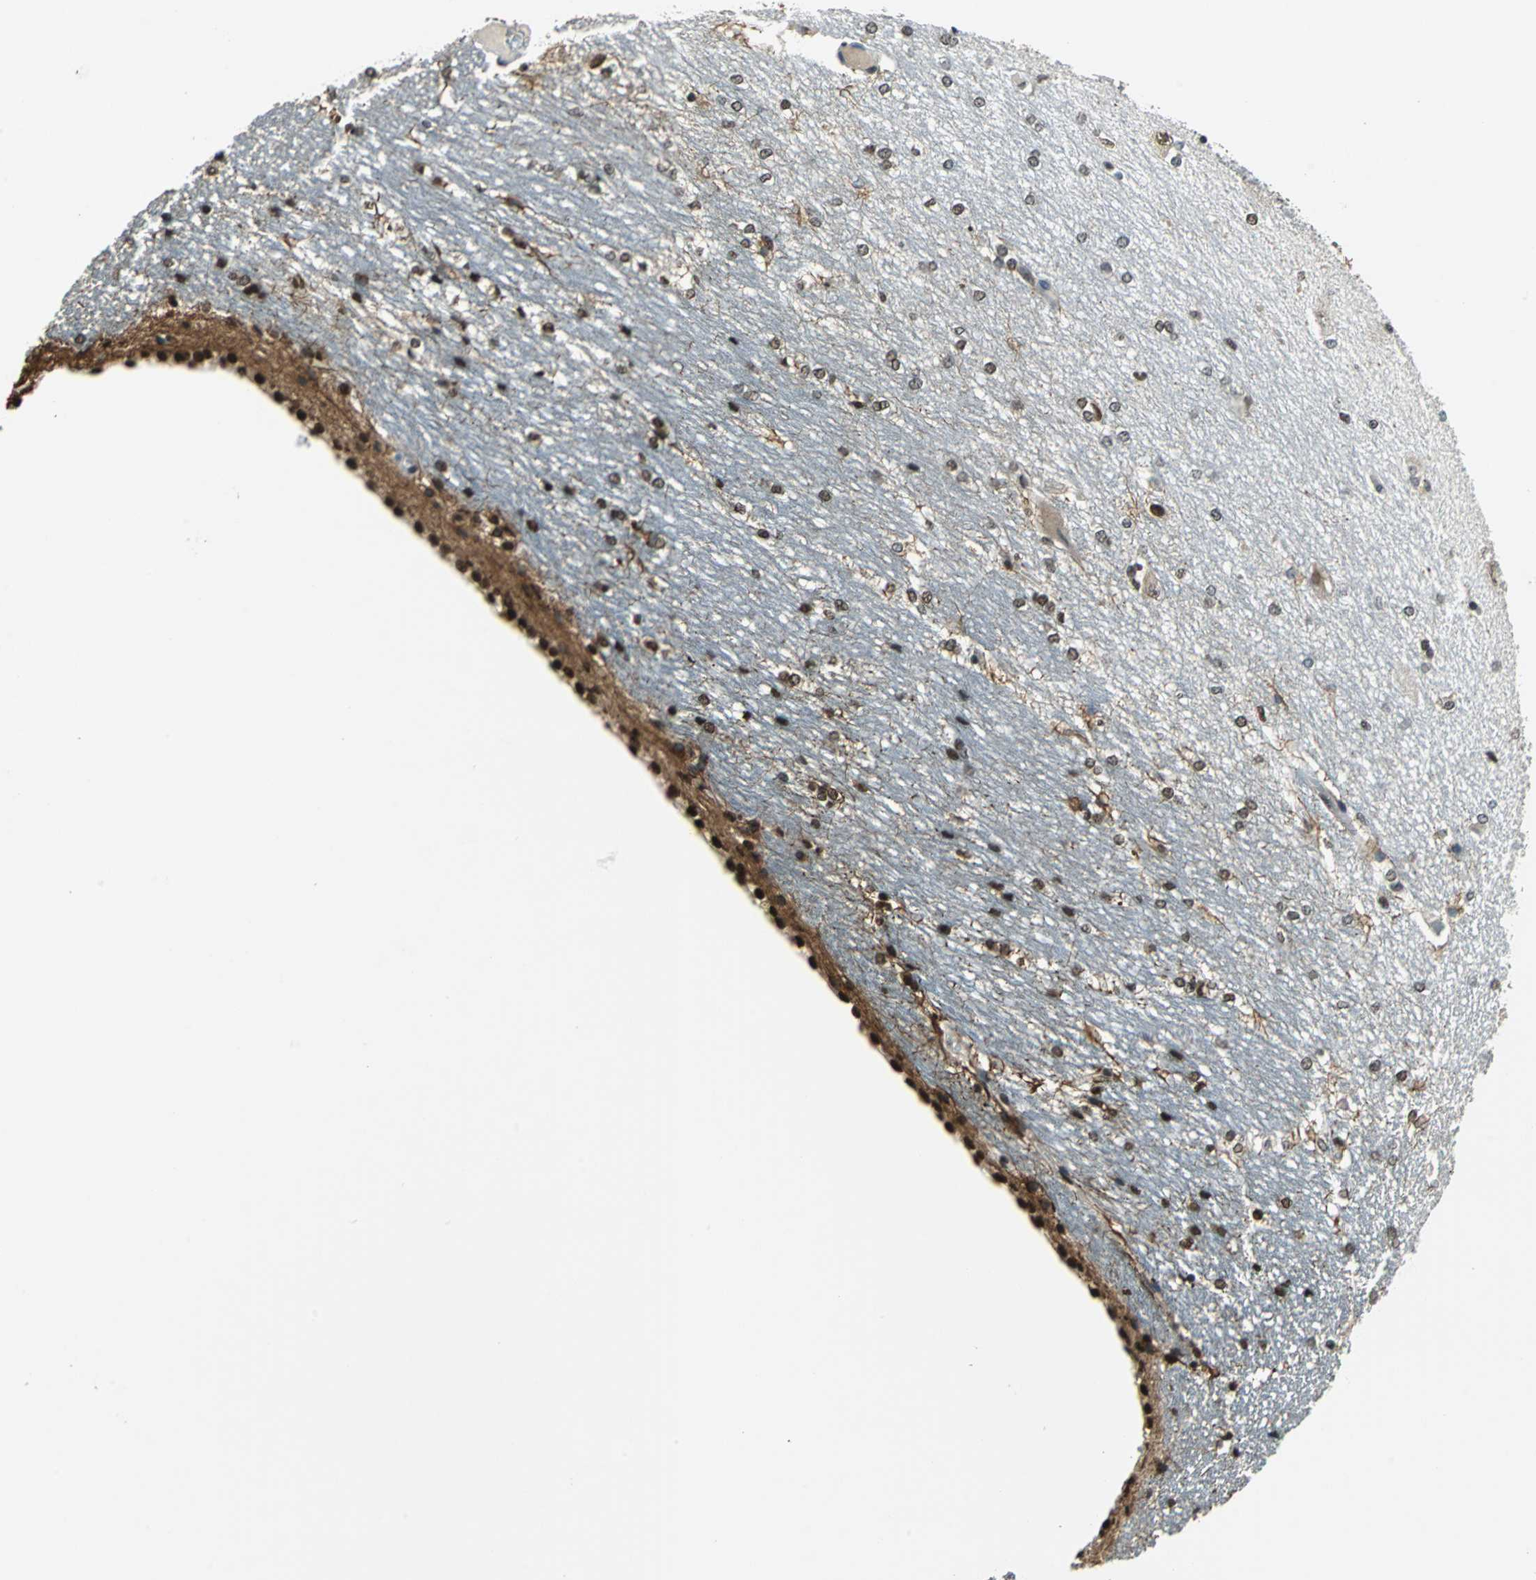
{"staining": {"intensity": "moderate", "quantity": "25%-75%", "location": "cytoplasmic/membranous,nuclear"}, "tissue": "hippocampus", "cell_type": "Glial cells", "image_type": "normal", "snomed": [{"axis": "morphology", "description": "Normal tissue, NOS"}, {"axis": "topography", "description": "Hippocampus"}], "caption": "This photomicrograph exhibits immunohistochemistry staining of benign hippocampus, with medium moderate cytoplasmic/membranous,nuclear staining in approximately 25%-75% of glial cells.", "gene": "RBM14", "patient": {"sex": "female", "age": 19}}